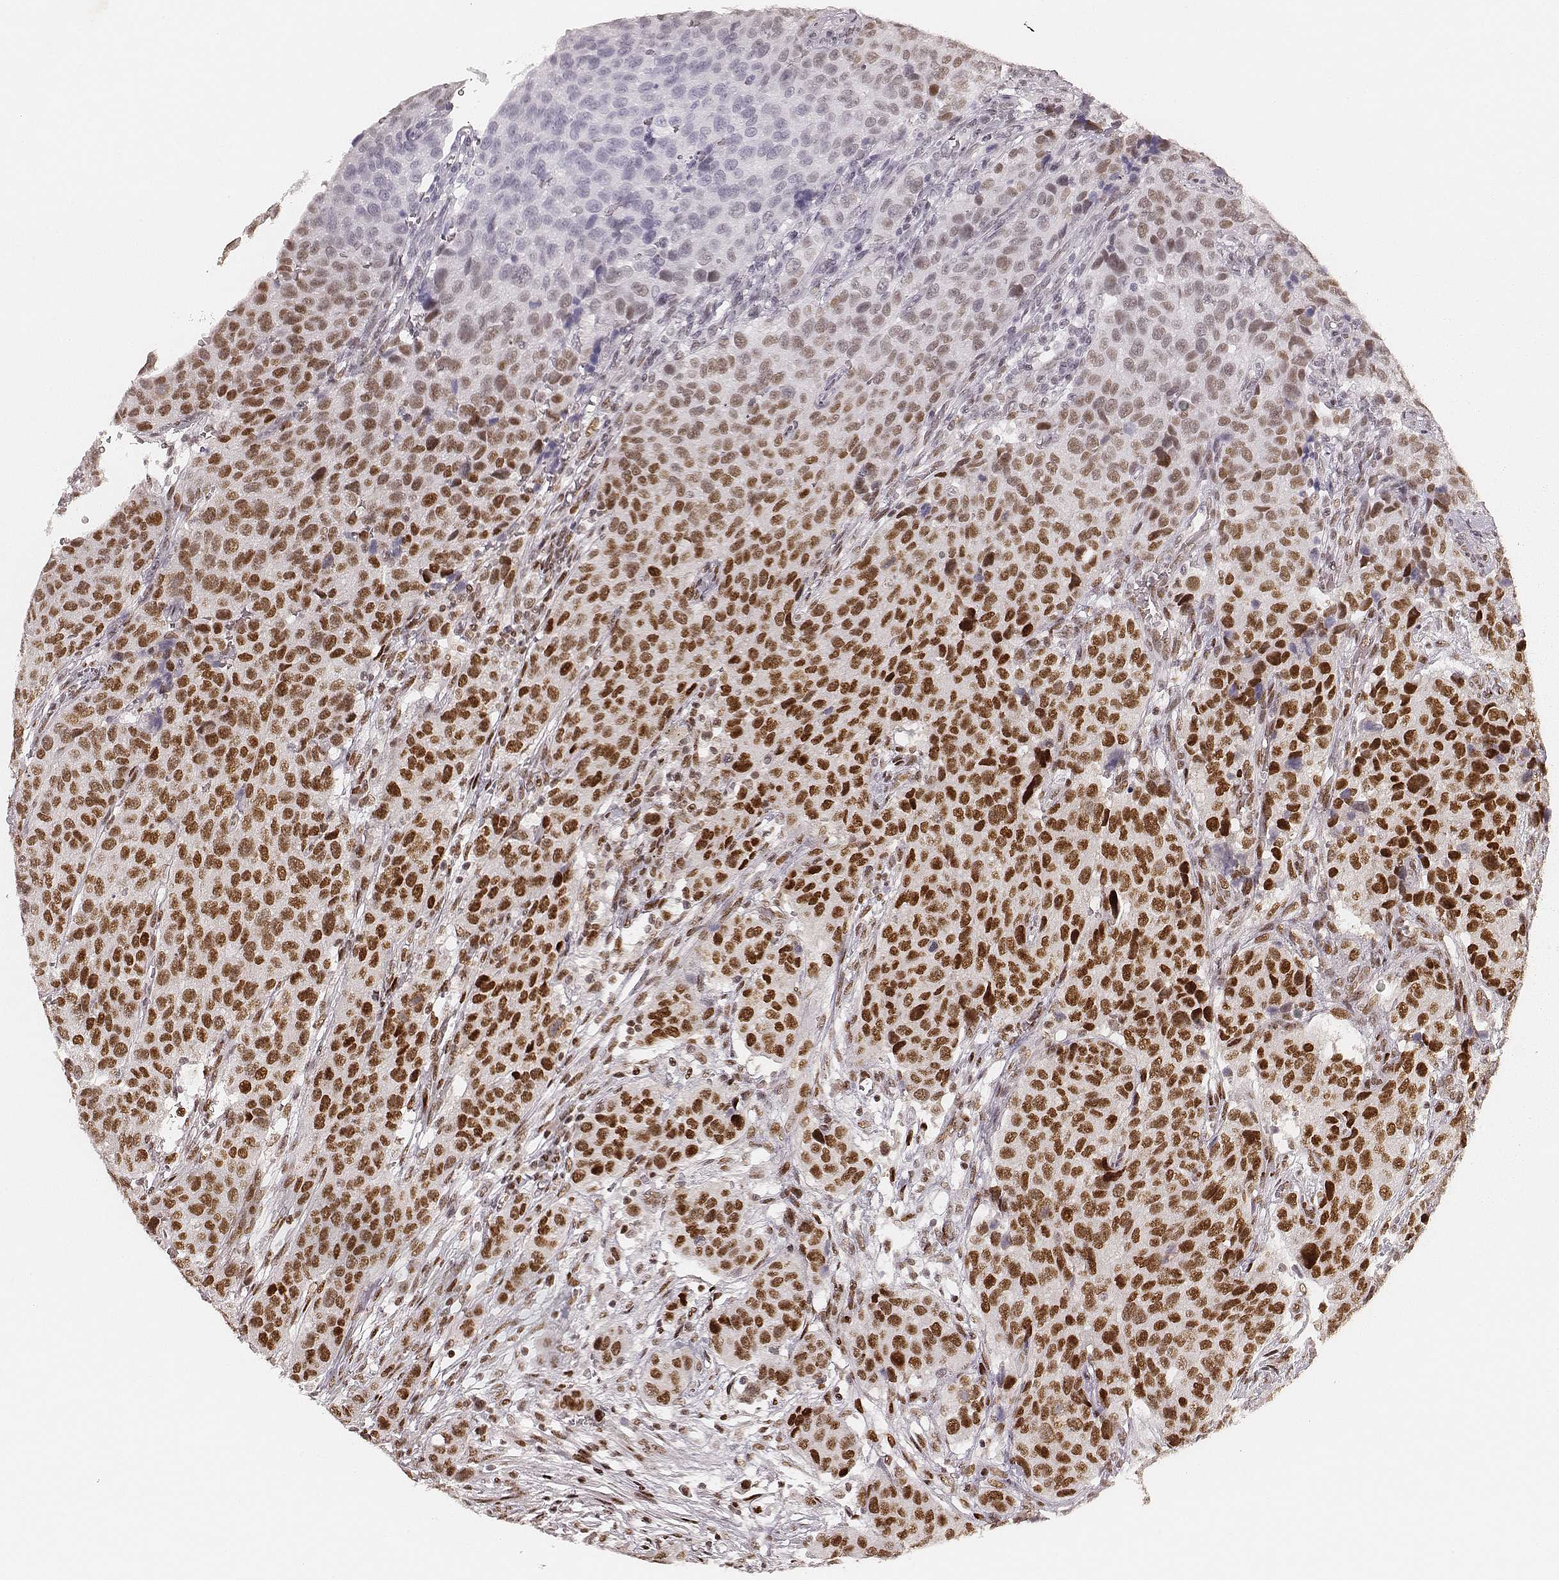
{"staining": {"intensity": "strong", "quantity": ">75%", "location": "nuclear"}, "tissue": "urothelial cancer", "cell_type": "Tumor cells", "image_type": "cancer", "snomed": [{"axis": "morphology", "description": "Urothelial carcinoma, High grade"}, {"axis": "topography", "description": "Urinary bladder"}], "caption": "Protein analysis of urothelial carcinoma (high-grade) tissue displays strong nuclear expression in about >75% of tumor cells.", "gene": "HNRNPC", "patient": {"sex": "female", "age": 58}}